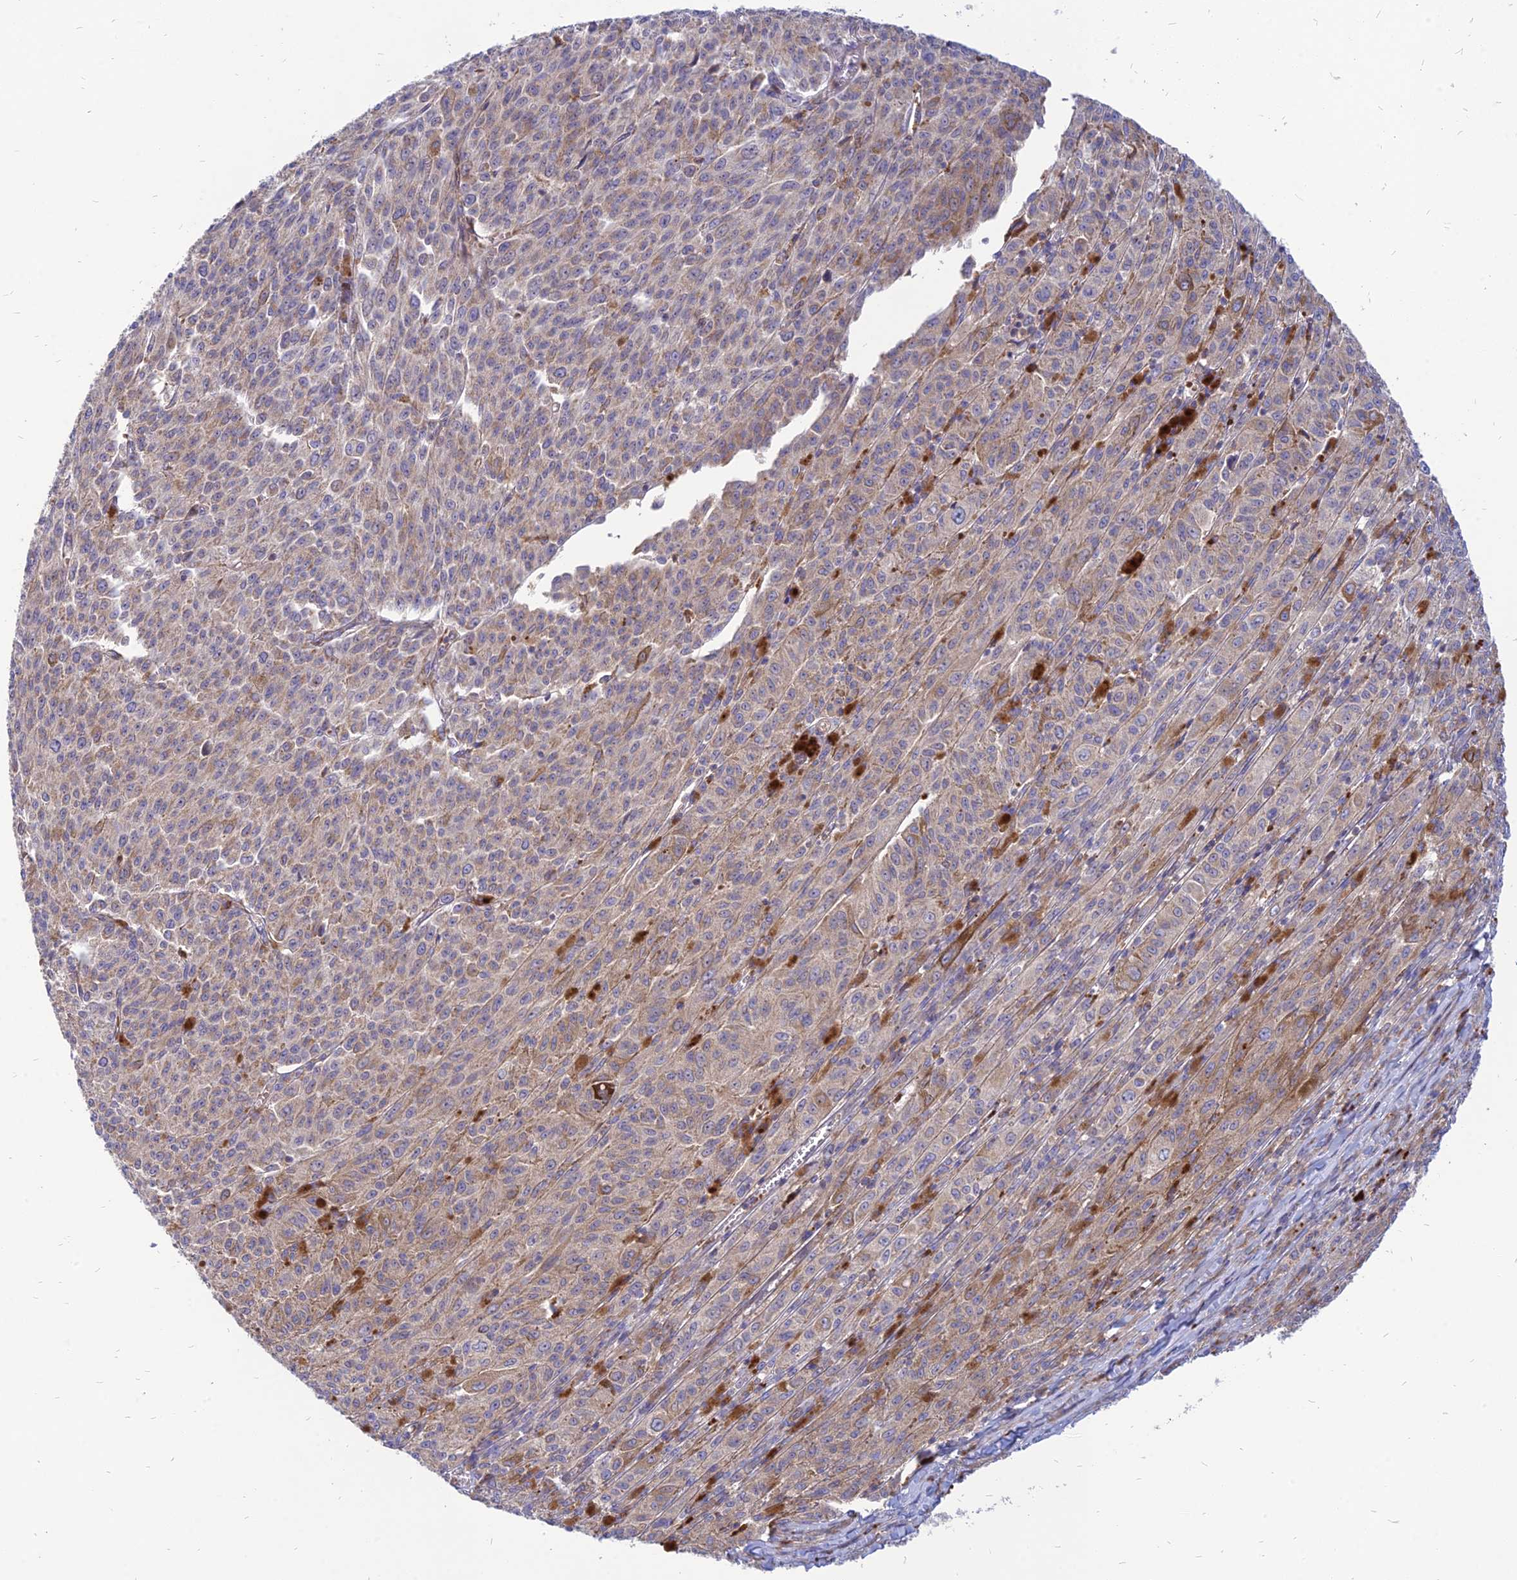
{"staining": {"intensity": "weak", "quantity": "25%-75%", "location": "cytoplasmic/membranous"}, "tissue": "melanoma", "cell_type": "Tumor cells", "image_type": "cancer", "snomed": [{"axis": "morphology", "description": "Malignant melanoma, NOS"}, {"axis": "topography", "description": "Skin"}], "caption": "Brown immunohistochemical staining in malignant melanoma demonstrates weak cytoplasmic/membranous expression in about 25%-75% of tumor cells.", "gene": "PHKA2", "patient": {"sex": "female", "age": 52}}